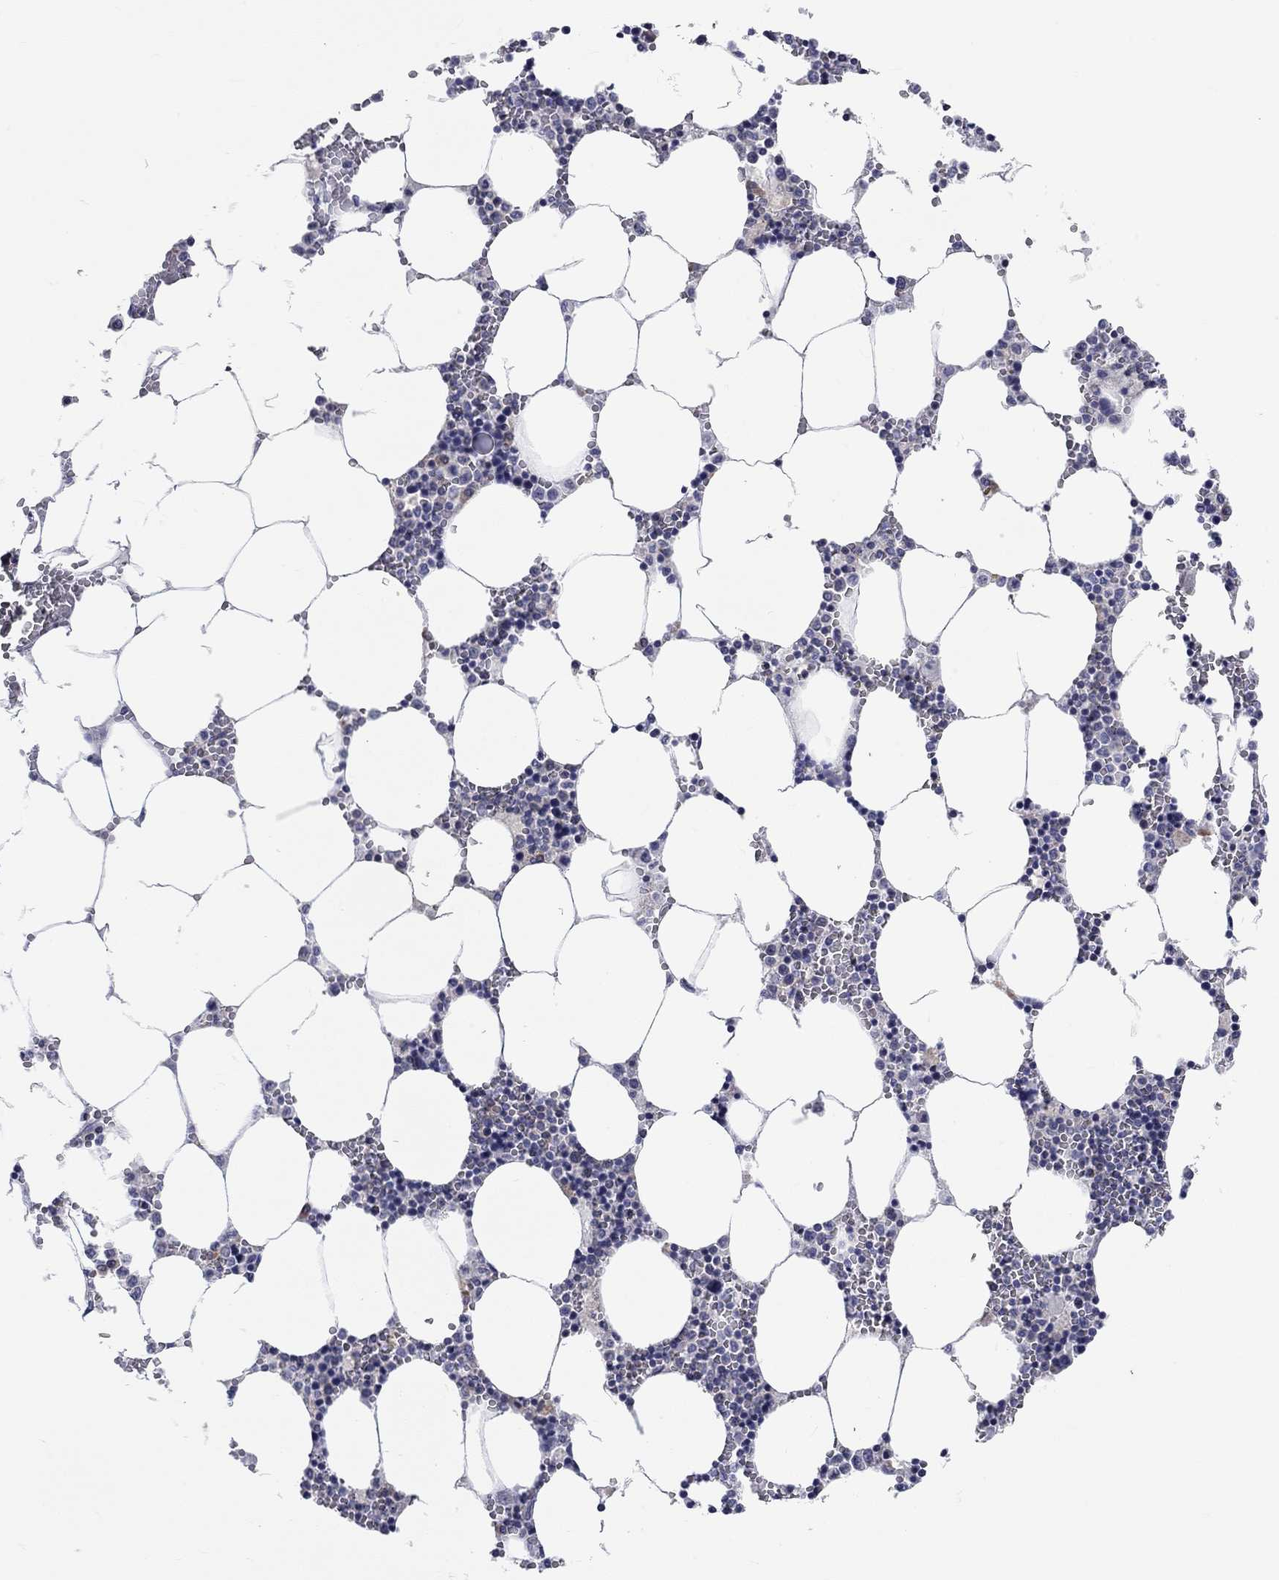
{"staining": {"intensity": "negative", "quantity": "none", "location": "none"}, "tissue": "bone marrow", "cell_type": "Hematopoietic cells", "image_type": "normal", "snomed": [{"axis": "morphology", "description": "Normal tissue, NOS"}, {"axis": "topography", "description": "Bone marrow"}], "caption": "A high-resolution histopathology image shows immunohistochemistry (IHC) staining of normal bone marrow, which displays no significant expression in hematopoietic cells.", "gene": "PCDHGA10", "patient": {"sex": "female", "age": 64}}